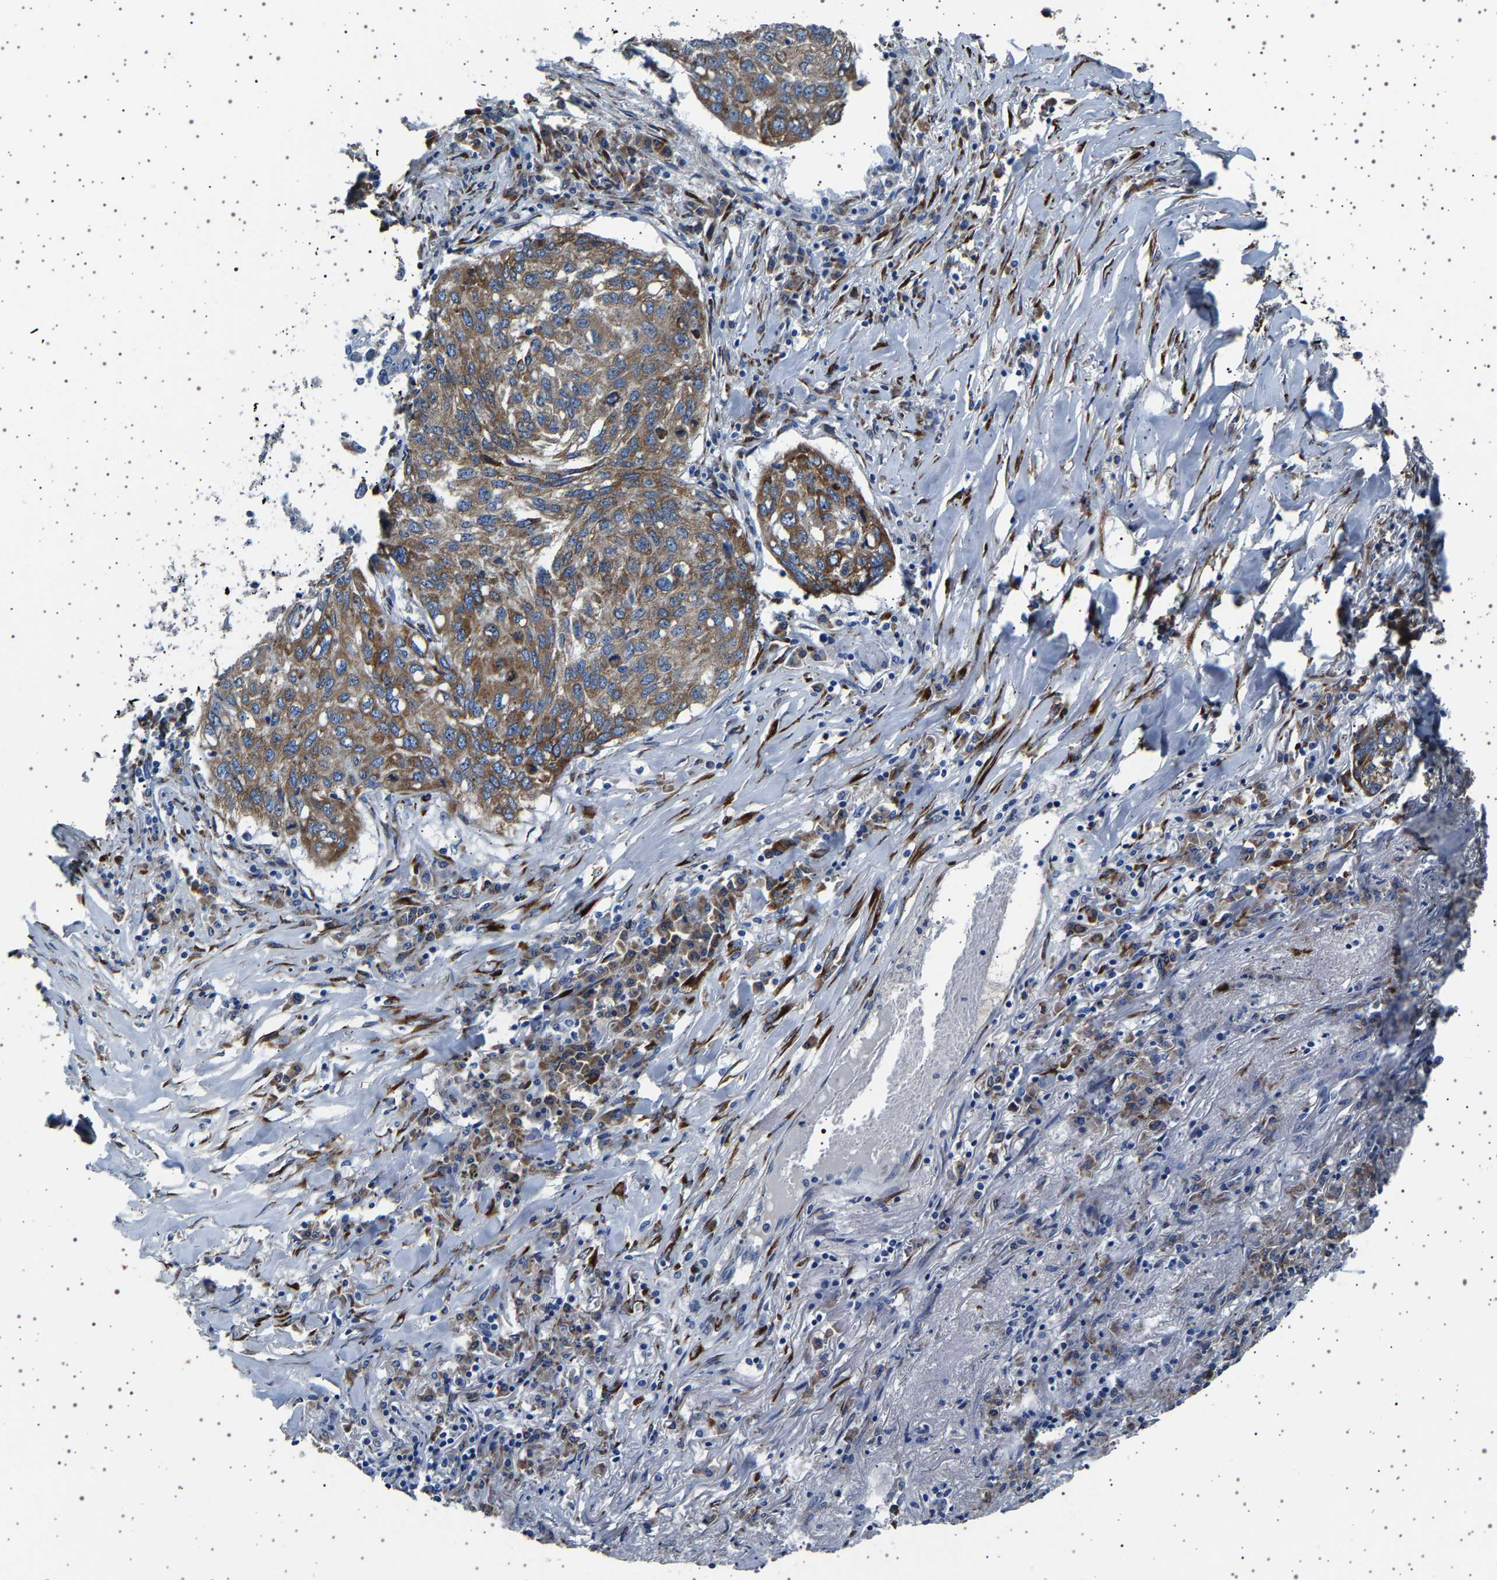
{"staining": {"intensity": "moderate", "quantity": ">75%", "location": "cytoplasmic/membranous"}, "tissue": "lung cancer", "cell_type": "Tumor cells", "image_type": "cancer", "snomed": [{"axis": "morphology", "description": "Squamous cell carcinoma, NOS"}, {"axis": "topography", "description": "Lung"}], "caption": "Immunohistochemistry staining of lung squamous cell carcinoma, which exhibits medium levels of moderate cytoplasmic/membranous staining in approximately >75% of tumor cells indicating moderate cytoplasmic/membranous protein positivity. The staining was performed using DAB (3,3'-diaminobenzidine) (brown) for protein detection and nuclei were counterstained in hematoxylin (blue).", "gene": "FTCD", "patient": {"sex": "female", "age": 63}}